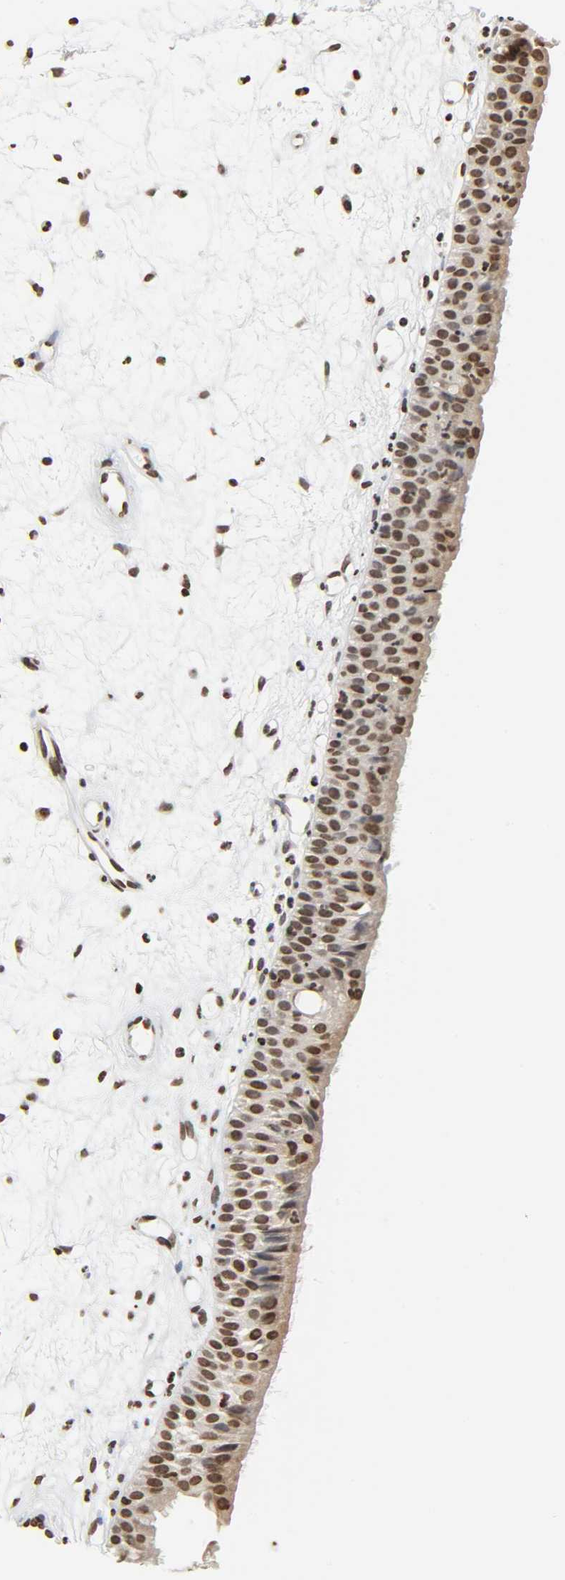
{"staining": {"intensity": "moderate", "quantity": ">75%", "location": "nuclear"}, "tissue": "nasopharynx", "cell_type": "Respiratory epithelial cells", "image_type": "normal", "snomed": [{"axis": "morphology", "description": "Normal tissue, NOS"}, {"axis": "topography", "description": "Nasopharynx"}], "caption": "Respiratory epithelial cells show medium levels of moderate nuclear positivity in about >75% of cells in normal nasopharynx. Using DAB (brown) and hematoxylin (blue) stains, captured at high magnification using brightfield microscopy.", "gene": "ELAVL1", "patient": {"sex": "female", "age": 54}}